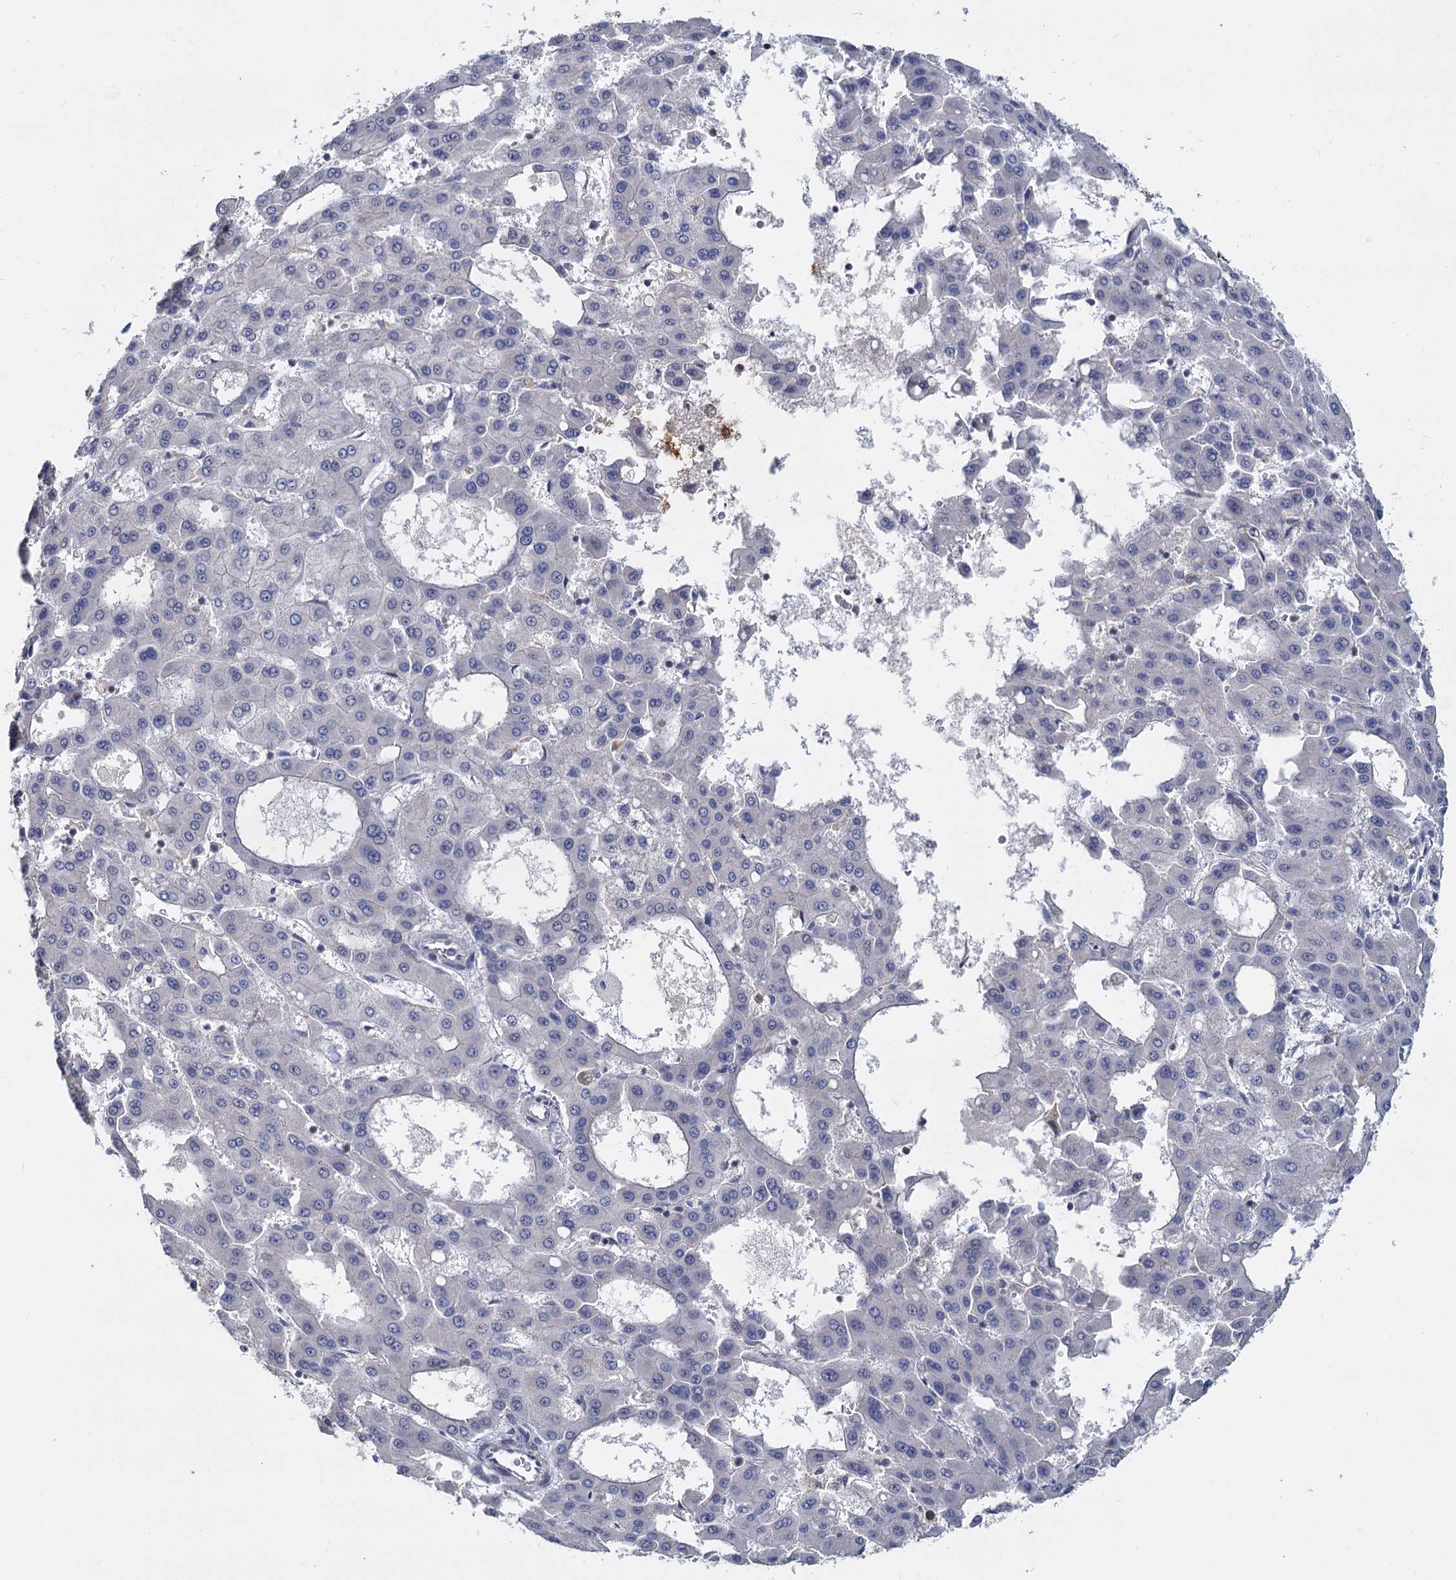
{"staining": {"intensity": "negative", "quantity": "none", "location": "none"}, "tissue": "liver cancer", "cell_type": "Tumor cells", "image_type": "cancer", "snomed": [{"axis": "morphology", "description": "Carcinoma, Hepatocellular, NOS"}, {"axis": "topography", "description": "Liver"}], "caption": "This histopathology image is of hepatocellular carcinoma (liver) stained with IHC to label a protein in brown with the nuclei are counter-stained blue. There is no expression in tumor cells.", "gene": "ACSM3", "patient": {"sex": "male", "age": 47}}